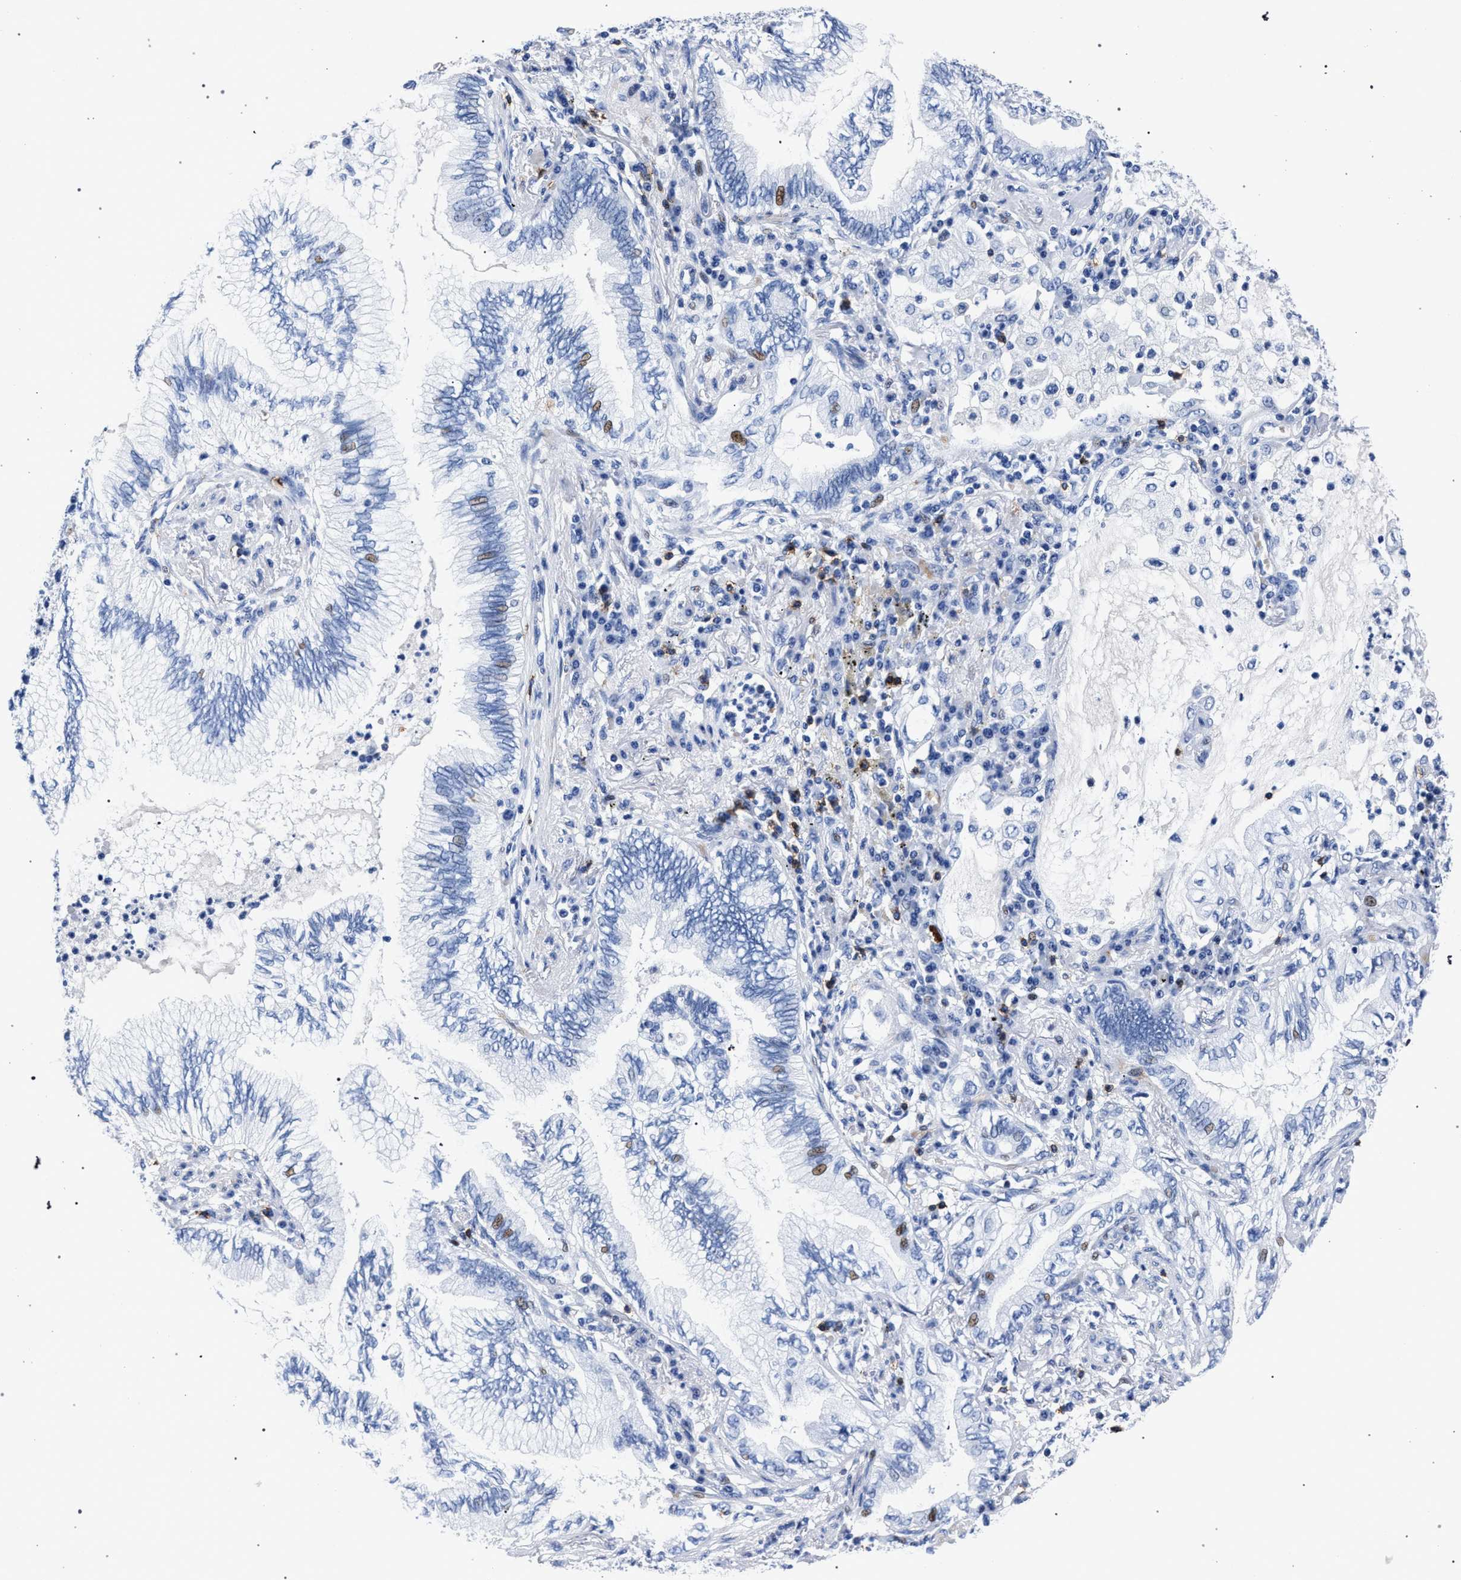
{"staining": {"intensity": "negative", "quantity": "none", "location": "none"}, "tissue": "lung cancer", "cell_type": "Tumor cells", "image_type": "cancer", "snomed": [{"axis": "morphology", "description": "Normal tissue, NOS"}, {"axis": "morphology", "description": "Adenocarcinoma, NOS"}, {"axis": "topography", "description": "Bronchus"}, {"axis": "topography", "description": "Lung"}], "caption": "High magnification brightfield microscopy of lung adenocarcinoma stained with DAB (brown) and counterstained with hematoxylin (blue): tumor cells show no significant expression.", "gene": "KLRK1", "patient": {"sex": "female", "age": 70}}